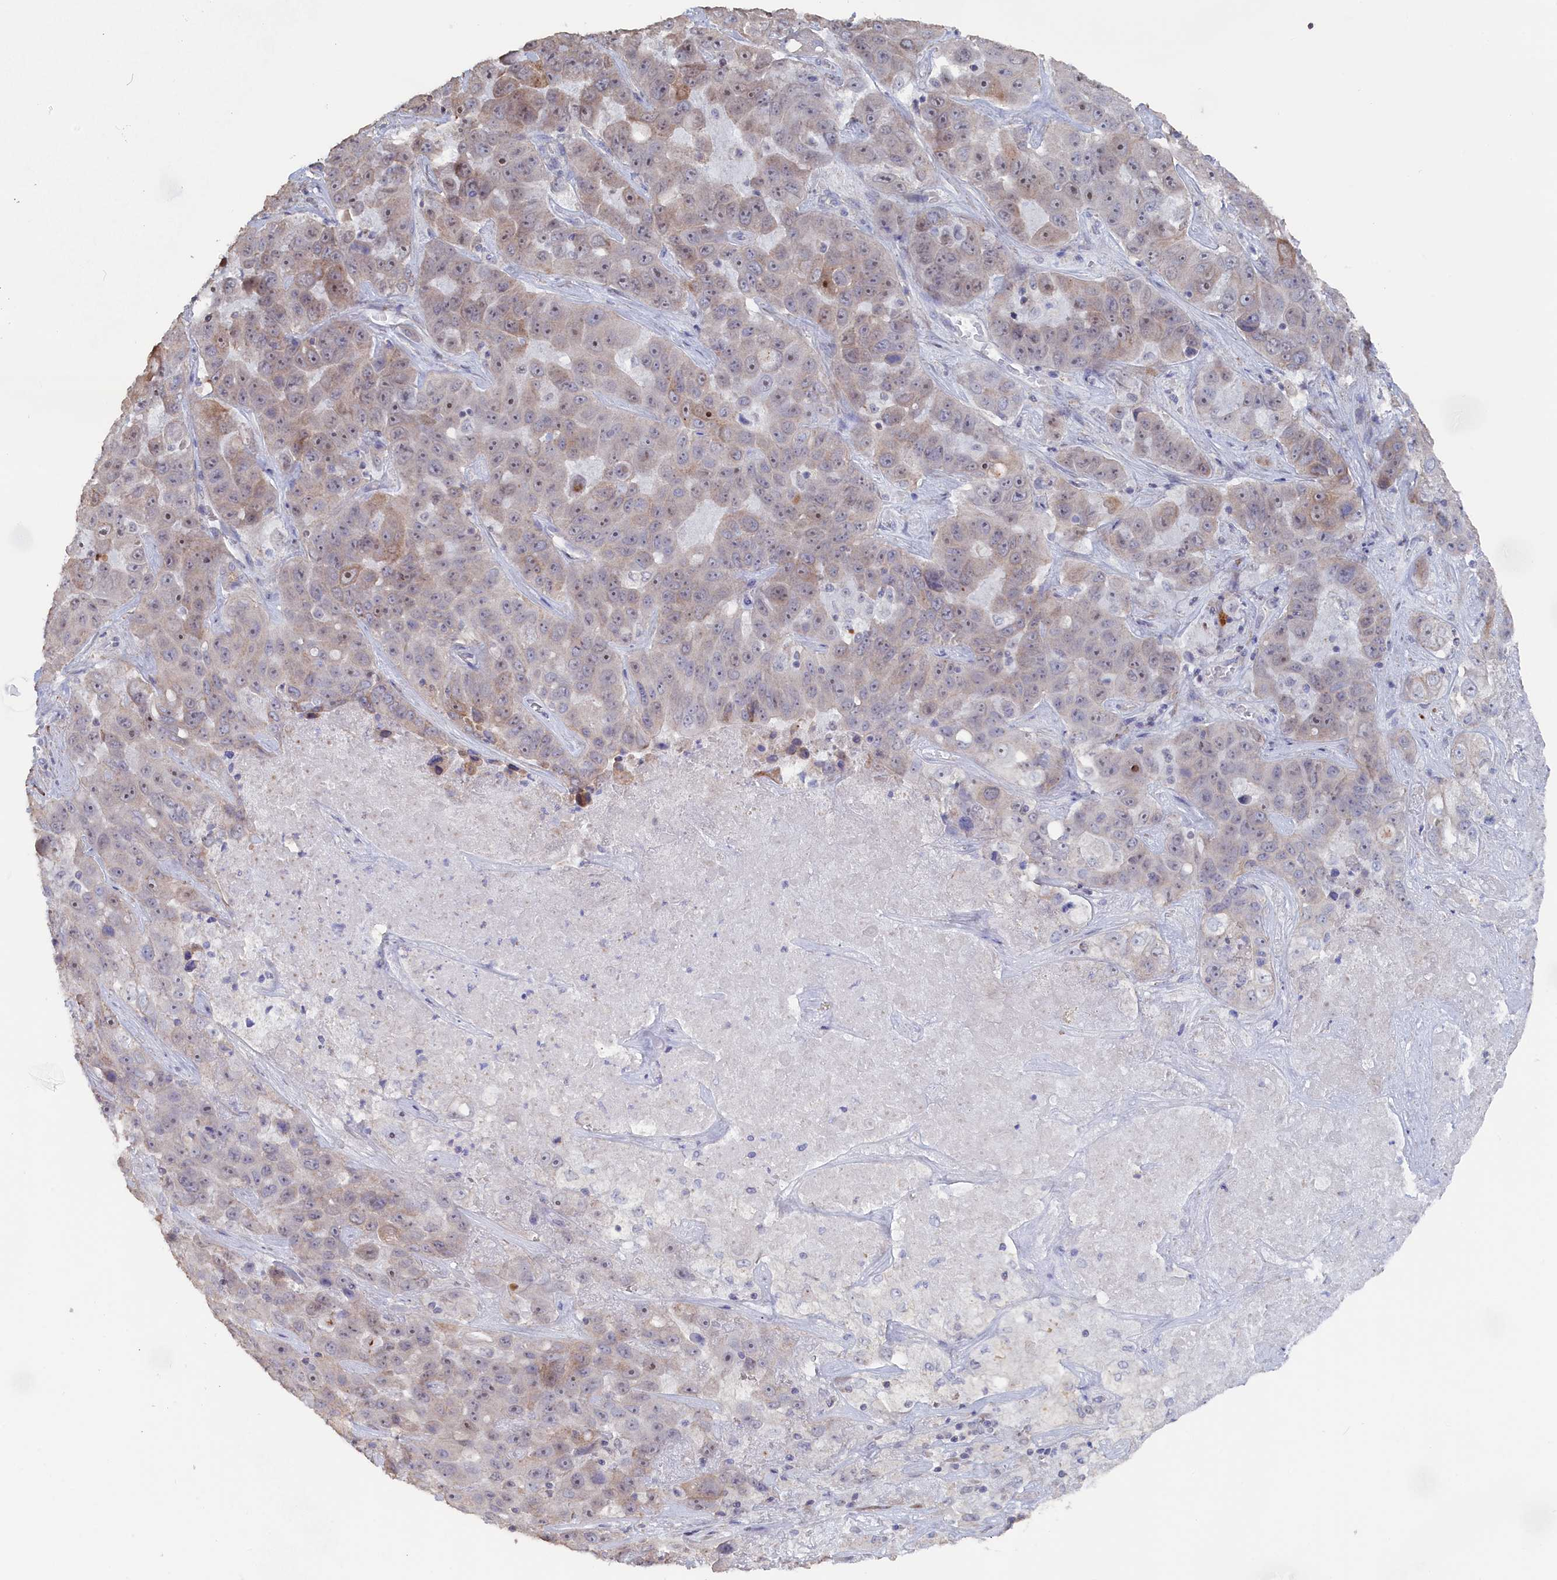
{"staining": {"intensity": "weak", "quantity": "25%-75%", "location": "cytoplasmic/membranous,nuclear"}, "tissue": "liver cancer", "cell_type": "Tumor cells", "image_type": "cancer", "snomed": [{"axis": "morphology", "description": "Cholangiocarcinoma"}, {"axis": "topography", "description": "Liver"}], "caption": "Cholangiocarcinoma (liver) tissue reveals weak cytoplasmic/membranous and nuclear staining in approximately 25%-75% of tumor cells, visualized by immunohistochemistry.", "gene": "SEMG2", "patient": {"sex": "female", "age": 52}}